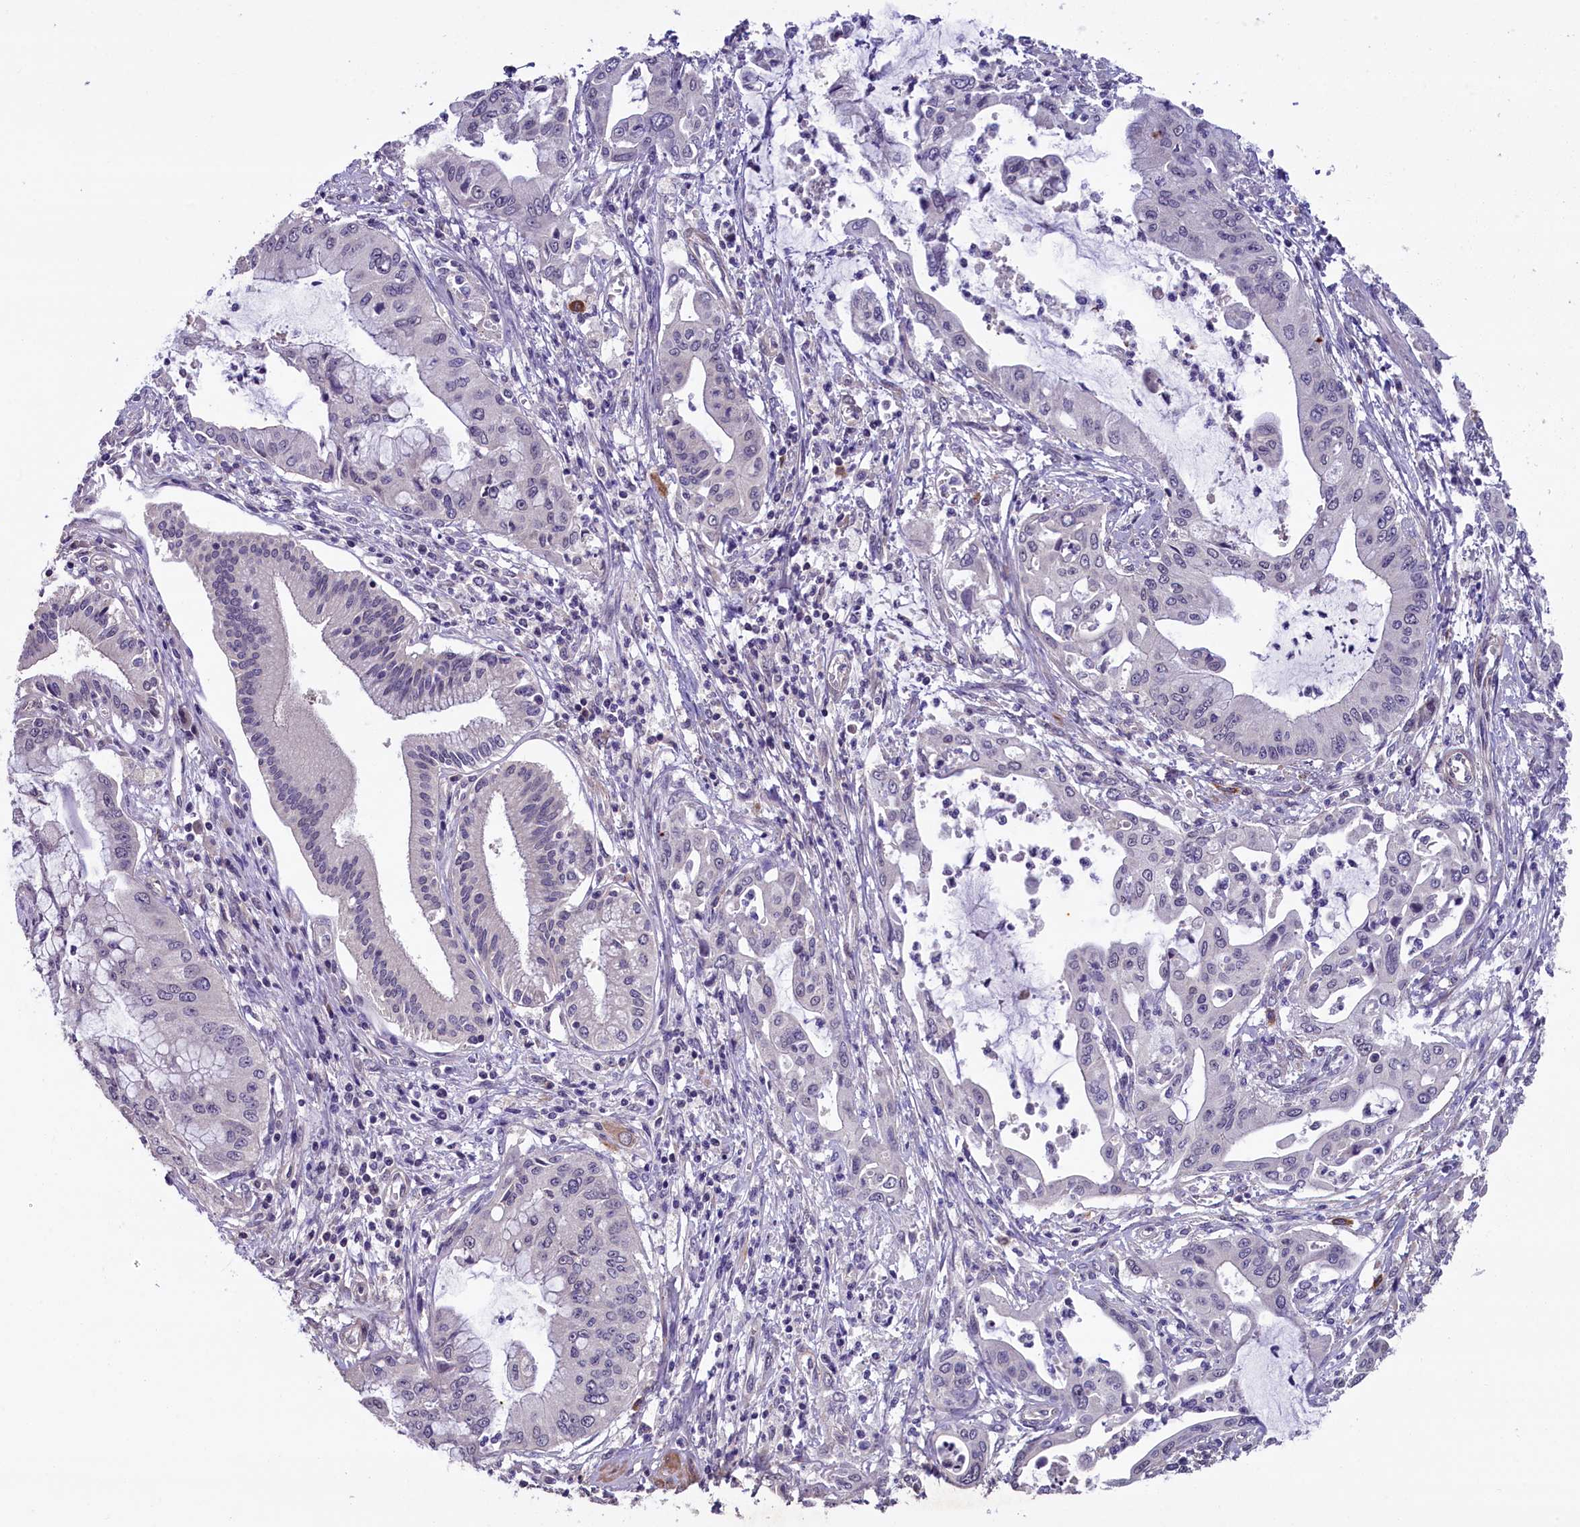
{"staining": {"intensity": "negative", "quantity": "none", "location": "none"}, "tissue": "pancreatic cancer", "cell_type": "Tumor cells", "image_type": "cancer", "snomed": [{"axis": "morphology", "description": "Adenocarcinoma, NOS"}, {"axis": "topography", "description": "Pancreas"}], "caption": "Tumor cells are negative for protein expression in human pancreatic cancer.", "gene": "SLC39A6", "patient": {"sex": "male", "age": 46}}